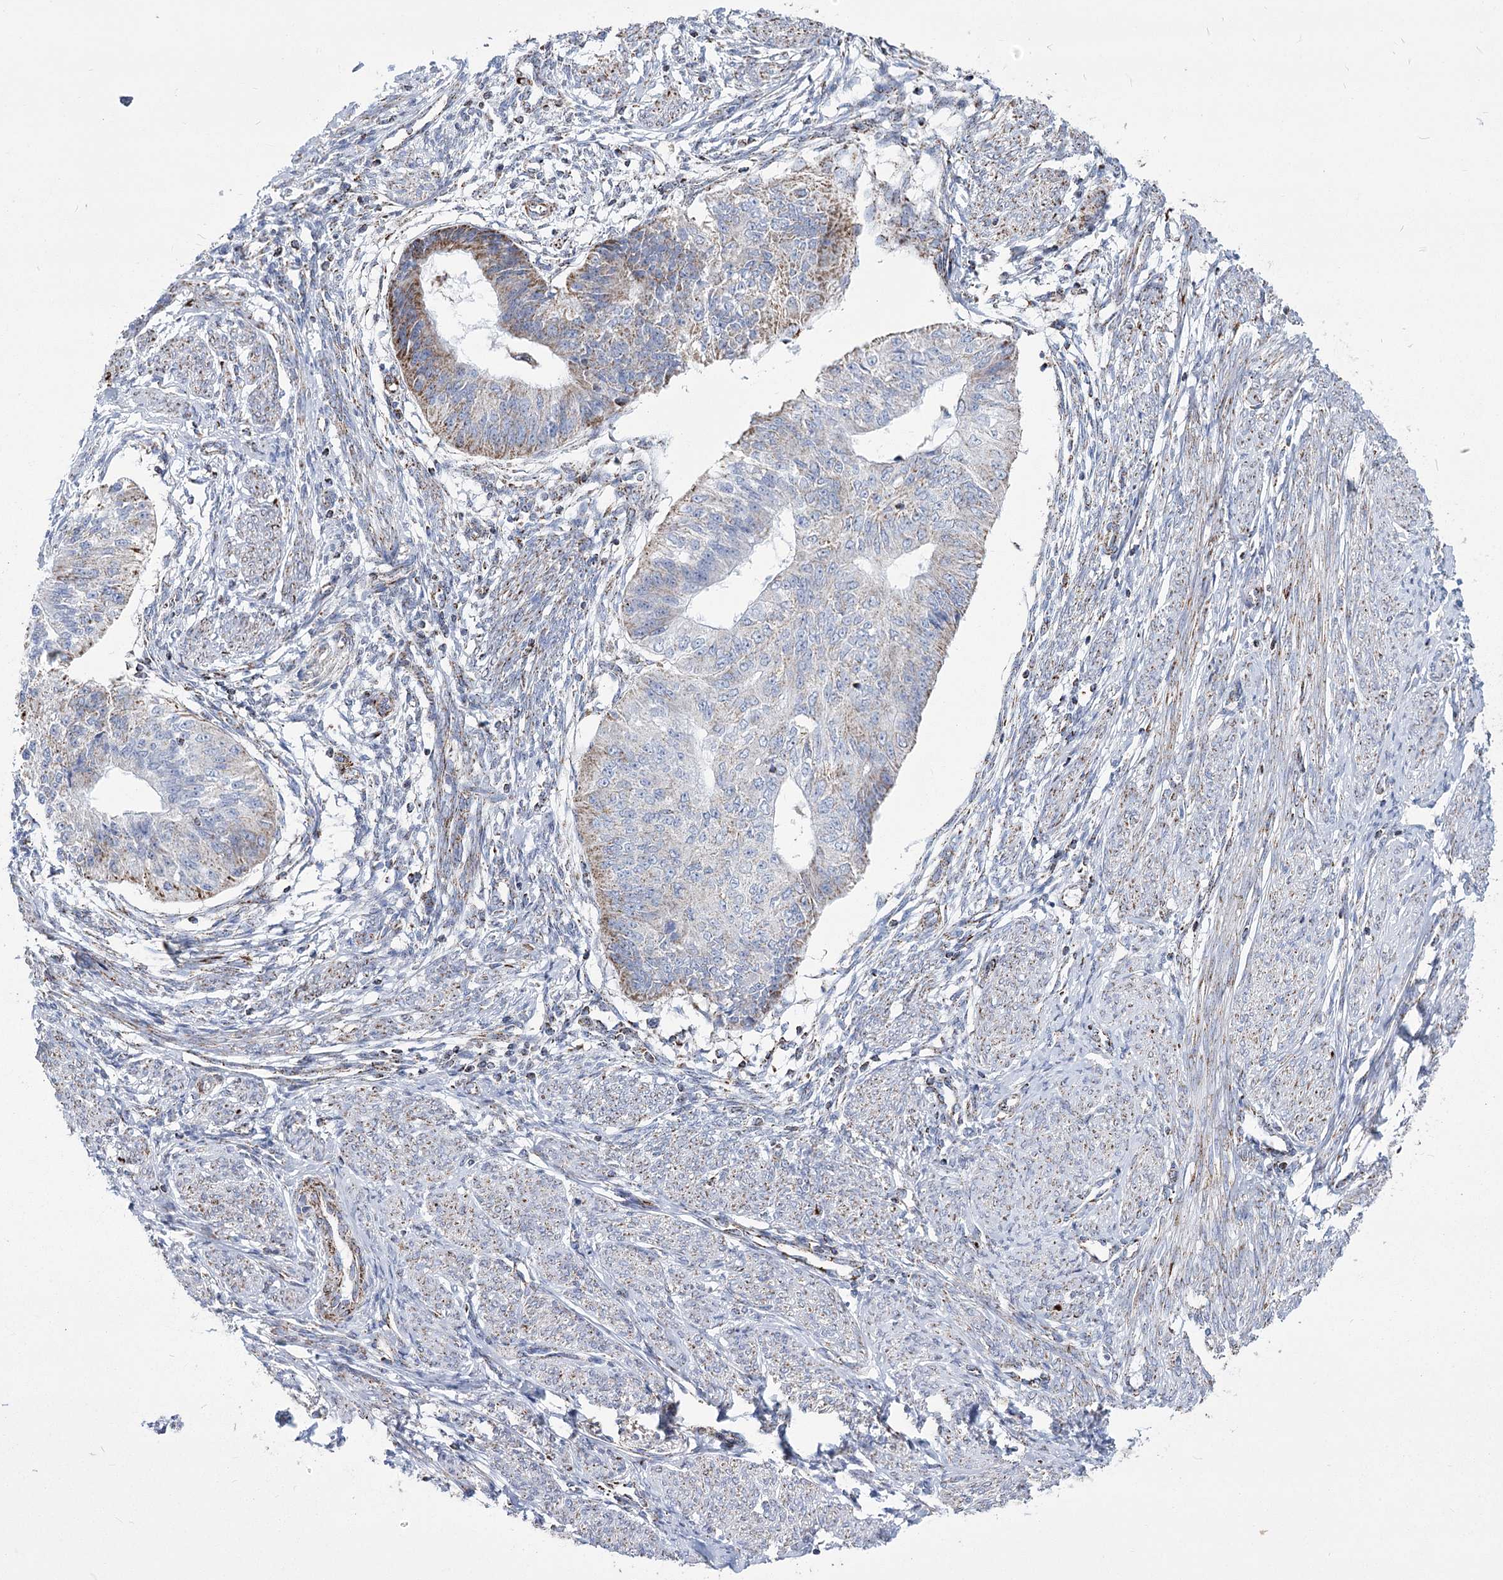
{"staining": {"intensity": "moderate", "quantity": "25%-75%", "location": "cytoplasmic/membranous"}, "tissue": "endometrial cancer", "cell_type": "Tumor cells", "image_type": "cancer", "snomed": [{"axis": "morphology", "description": "Adenocarcinoma, NOS"}, {"axis": "topography", "description": "Endometrium"}], "caption": "This histopathology image exhibits endometrial cancer stained with IHC to label a protein in brown. The cytoplasmic/membranous of tumor cells show moderate positivity for the protein. Nuclei are counter-stained blue.", "gene": "PDHB", "patient": {"sex": "female", "age": 32}}